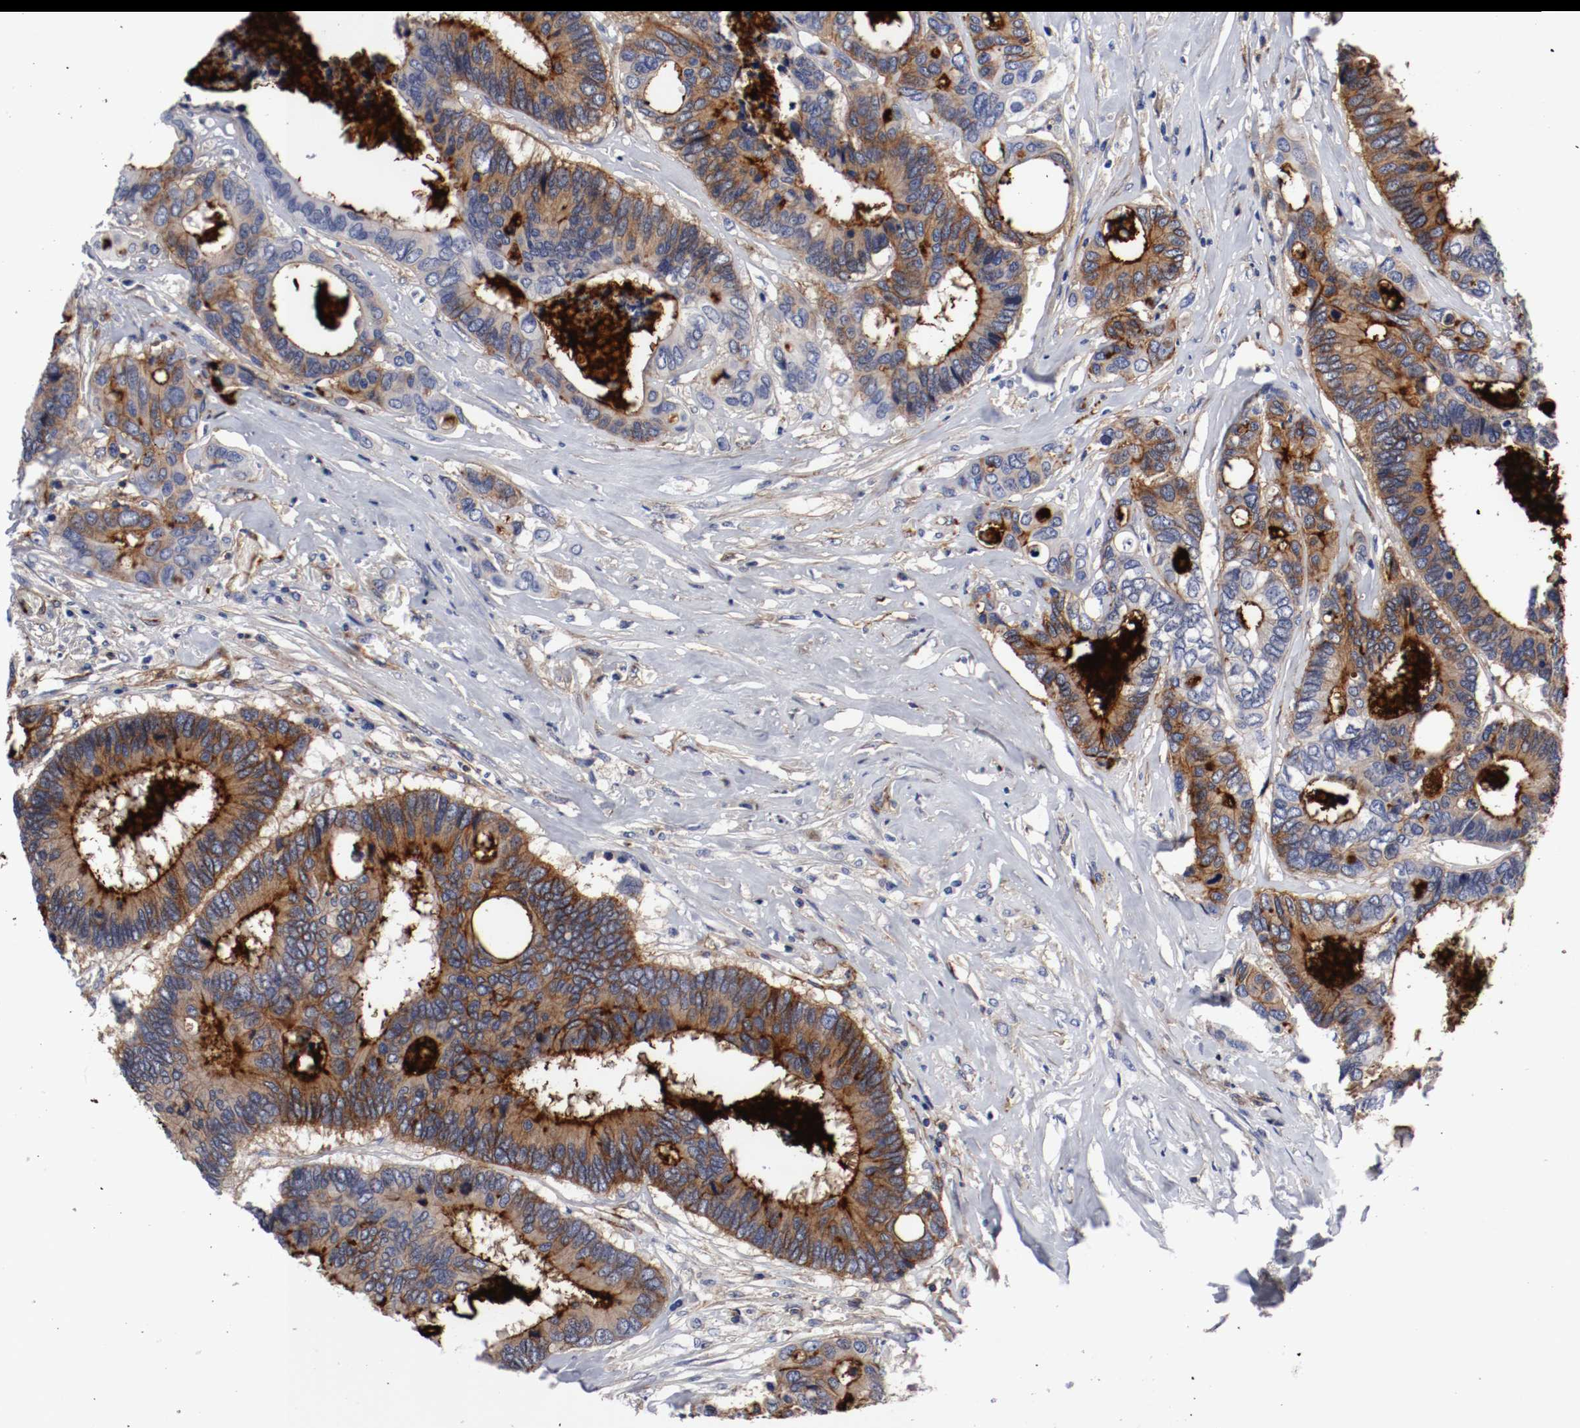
{"staining": {"intensity": "strong", "quantity": "25%-75%", "location": "cytoplasmic/membranous"}, "tissue": "colorectal cancer", "cell_type": "Tumor cells", "image_type": "cancer", "snomed": [{"axis": "morphology", "description": "Adenocarcinoma, NOS"}, {"axis": "topography", "description": "Rectum"}], "caption": "Strong cytoplasmic/membranous positivity is appreciated in approximately 25%-75% of tumor cells in colorectal cancer (adenocarcinoma).", "gene": "IFITM1", "patient": {"sex": "male", "age": 55}}